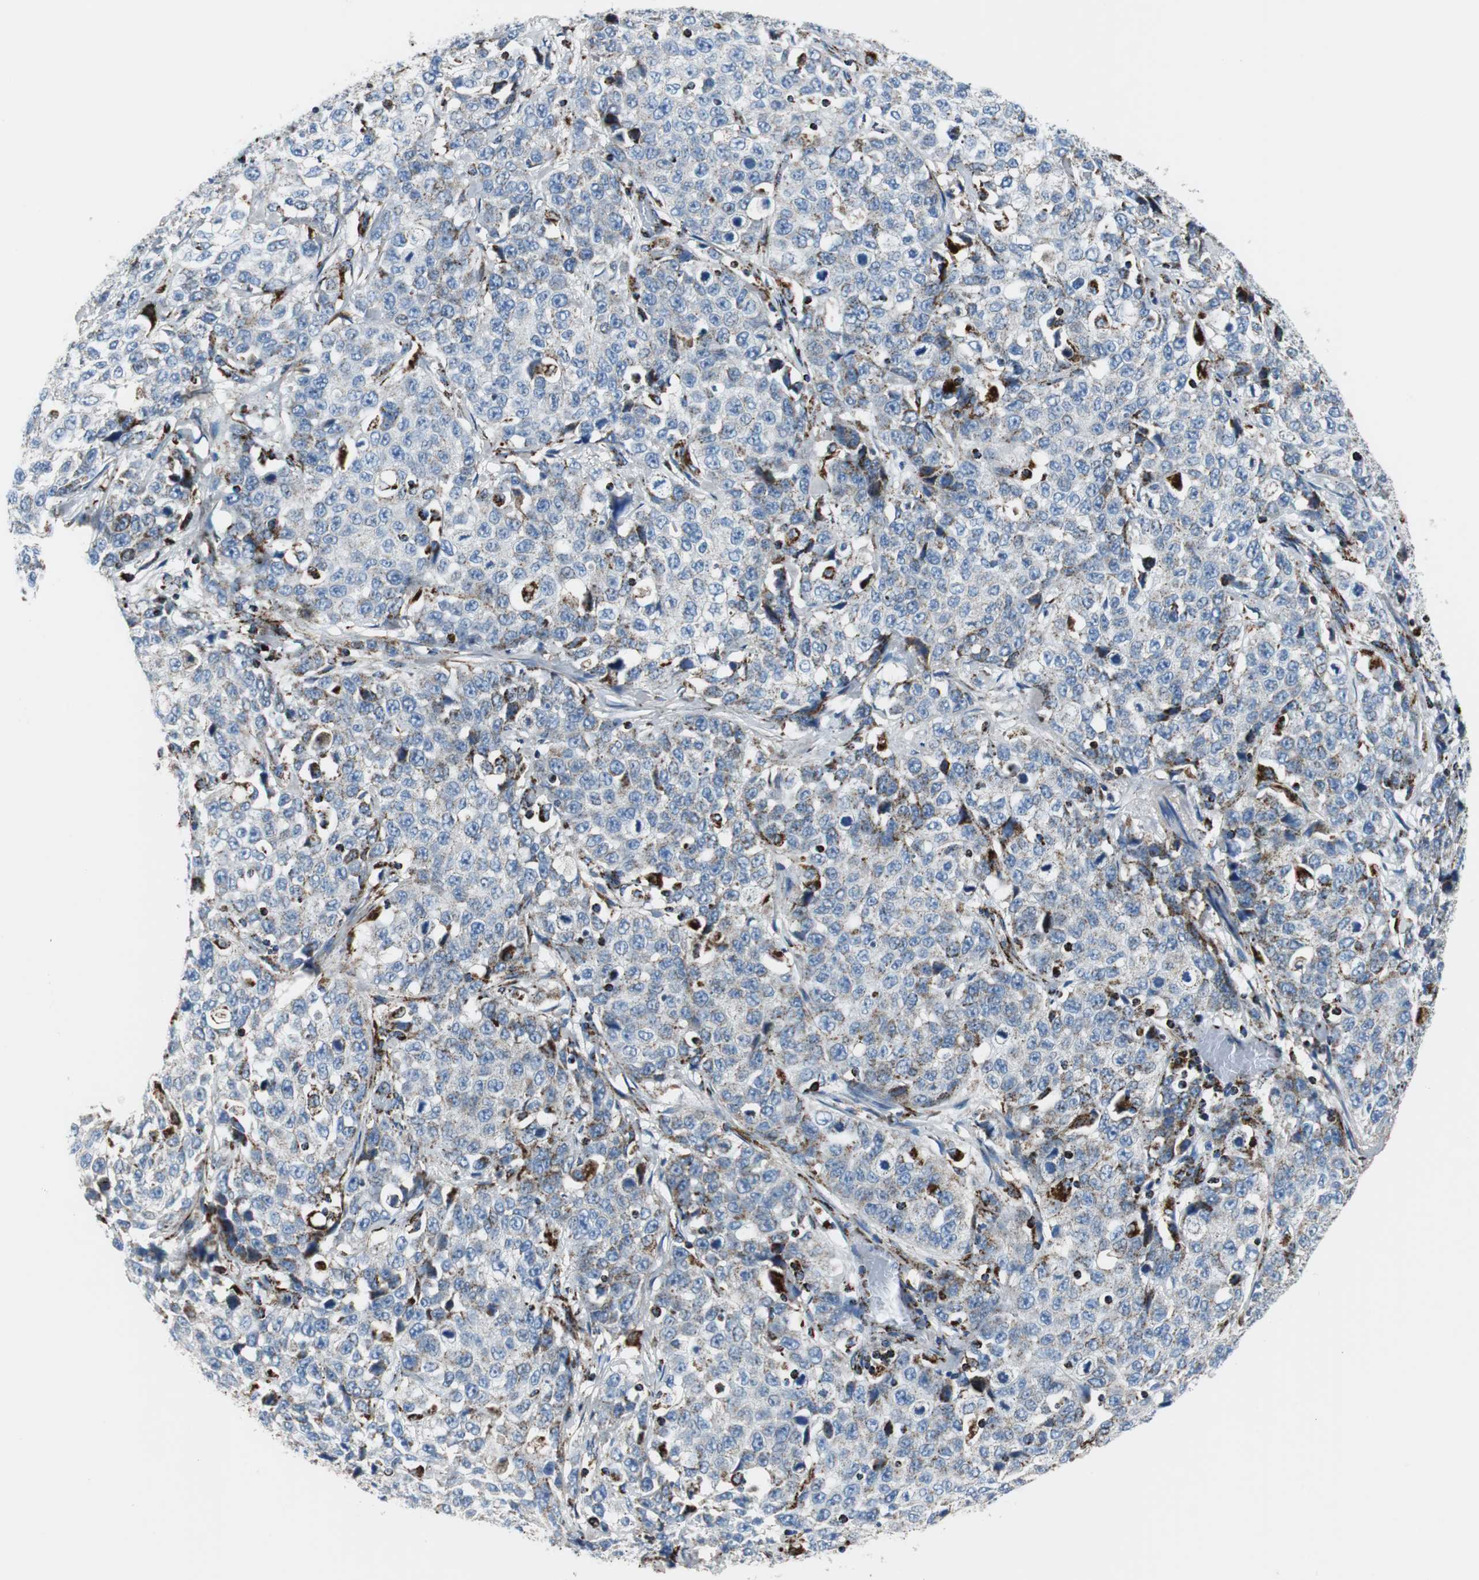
{"staining": {"intensity": "negative", "quantity": "none", "location": "none"}, "tissue": "stomach cancer", "cell_type": "Tumor cells", "image_type": "cancer", "snomed": [{"axis": "morphology", "description": "Normal tissue, NOS"}, {"axis": "morphology", "description": "Adenocarcinoma, NOS"}, {"axis": "topography", "description": "Stomach"}], "caption": "Protein analysis of stomach cancer (adenocarcinoma) reveals no significant positivity in tumor cells.", "gene": "C1QTNF7", "patient": {"sex": "male", "age": 48}}